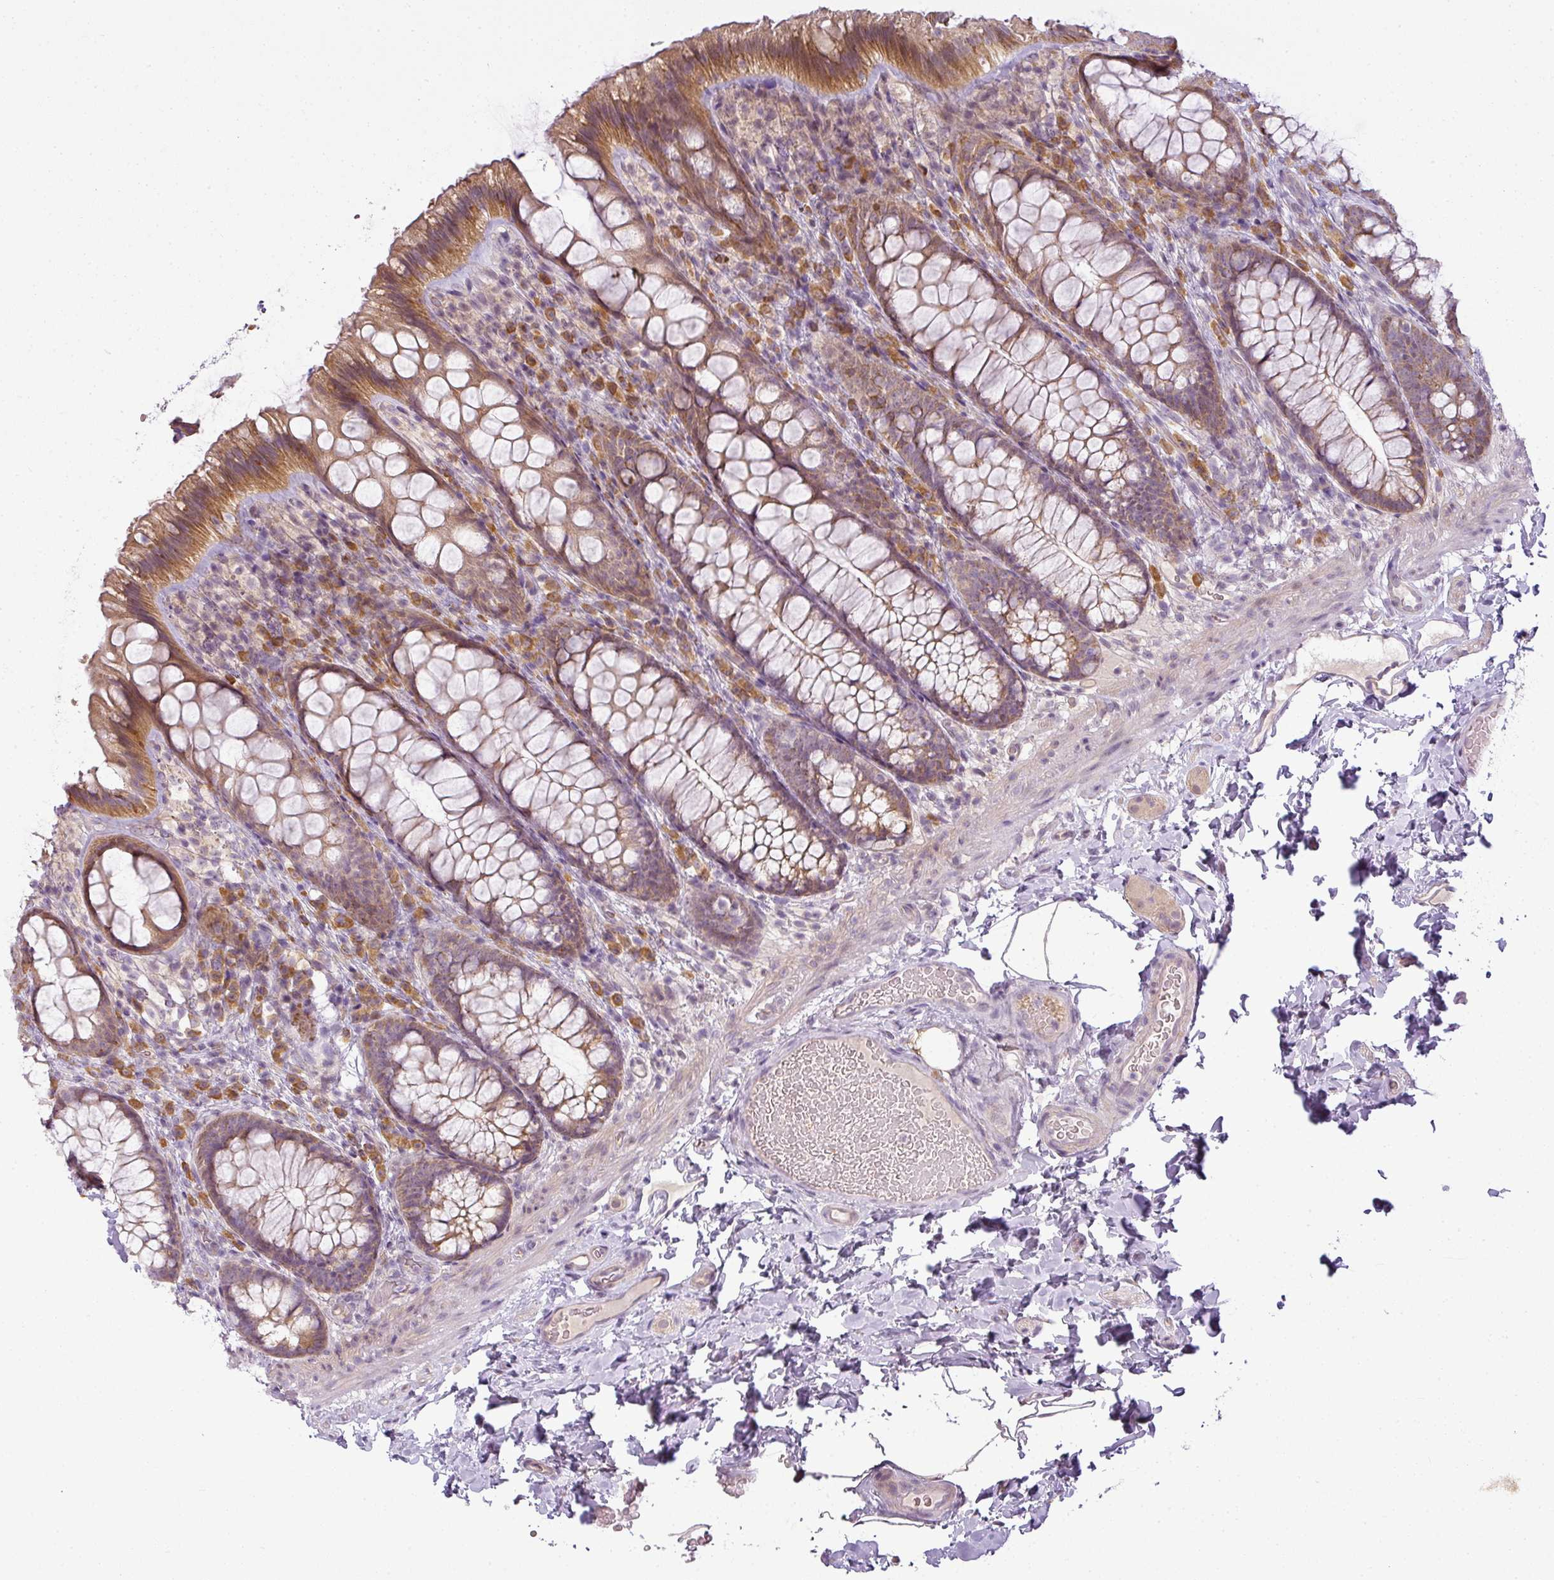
{"staining": {"intensity": "weak", "quantity": "<25%", "location": "cytoplasmic/membranous"}, "tissue": "colon", "cell_type": "Endothelial cells", "image_type": "normal", "snomed": [{"axis": "morphology", "description": "Normal tissue, NOS"}, {"axis": "topography", "description": "Colon"}], "caption": "The image shows no staining of endothelial cells in benign colon. The staining is performed using DAB brown chromogen with nuclei counter-stained in using hematoxylin.", "gene": "LY75", "patient": {"sex": "male", "age": 46}}